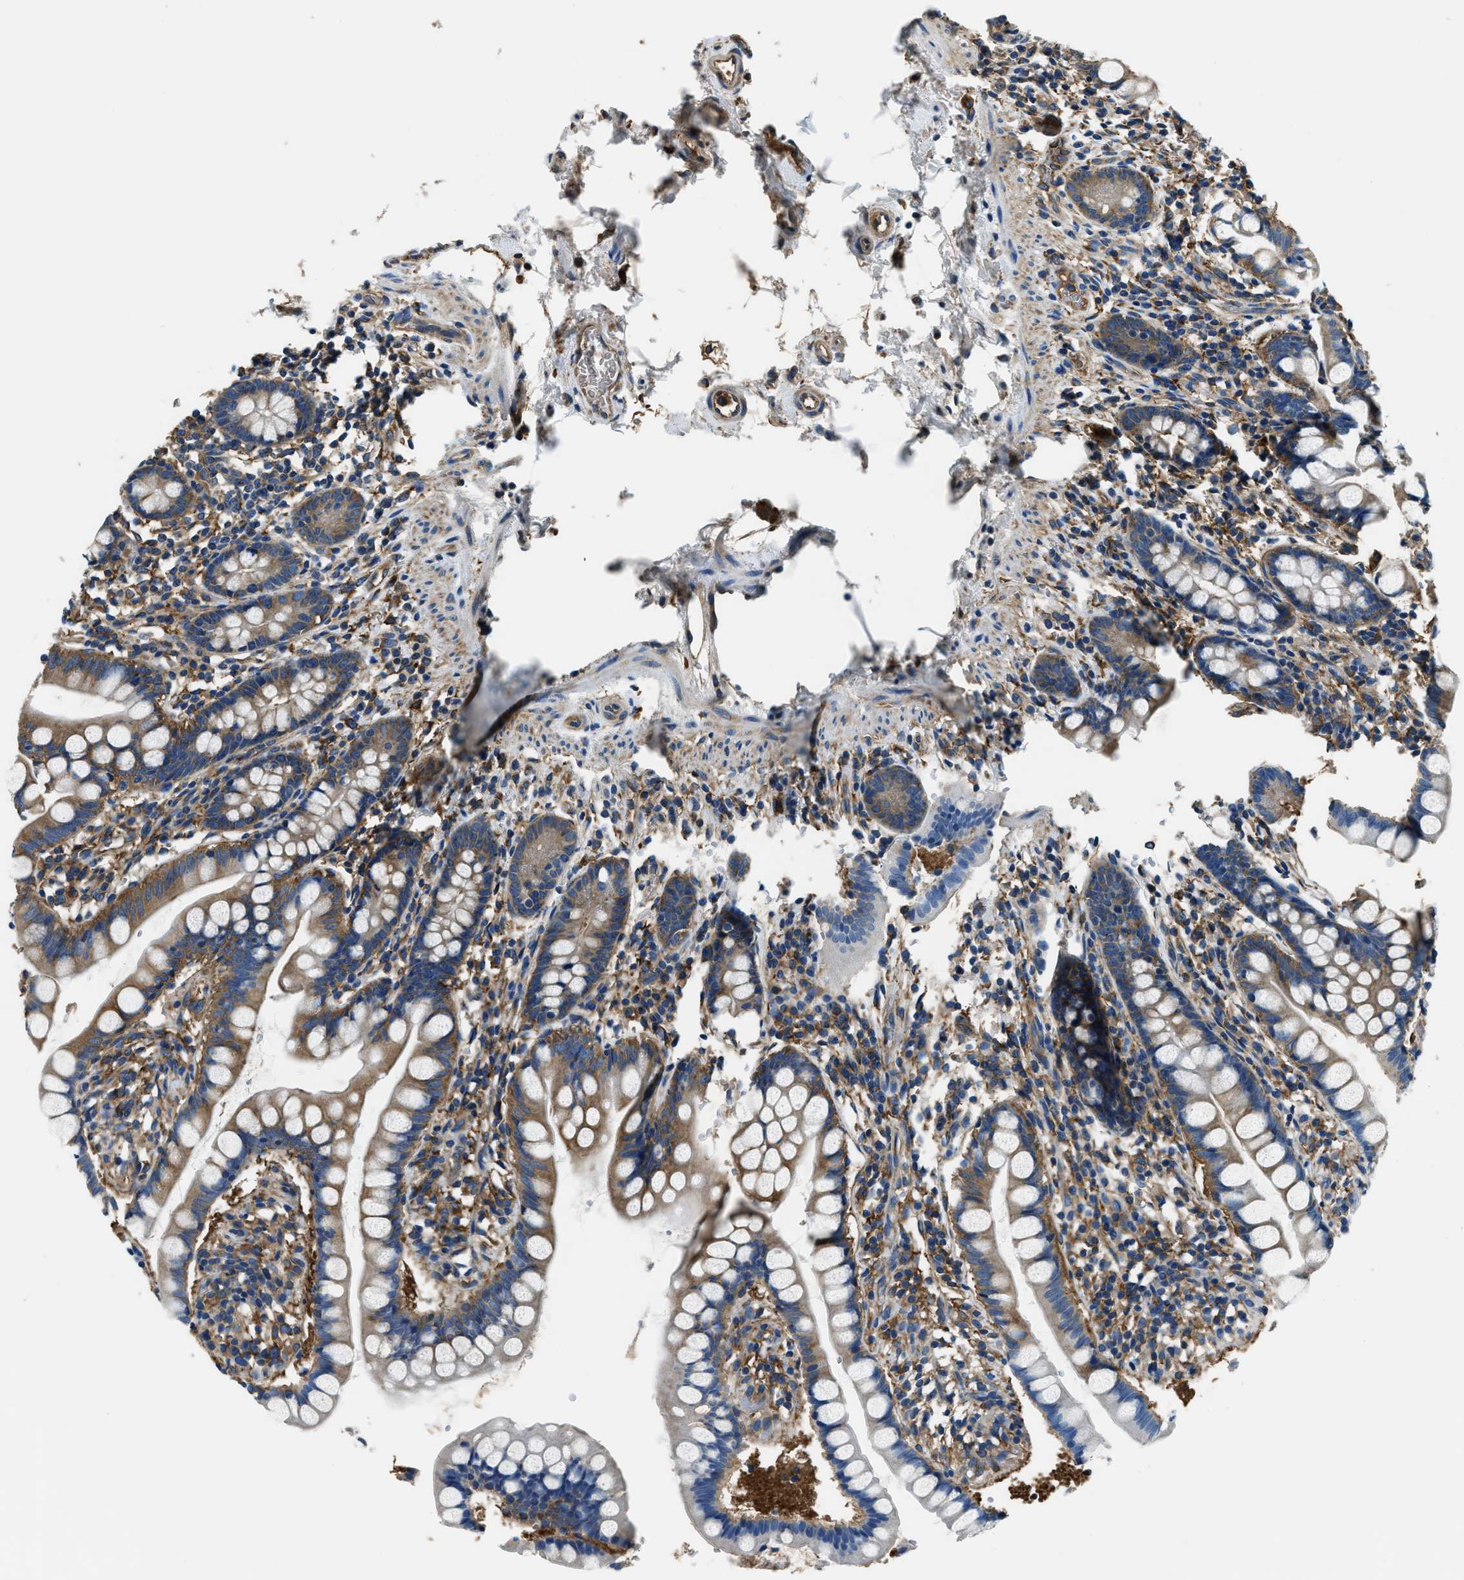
{"staining": {"intensity": "moderate", "quantity": "25%-75%", "location": "cytoplasmic/membranous"}, "tissue": "small intestine", "cell_type": "Glandular cells", "image_type": "normal", "snomed": [{"axis": "morphology", "description": "Normal tissue, NOS"}, {"axis": "topography", "description": "Small intestine"}], "caption": "Immunohistochemistry of unremarkable small intestine shows medium levels of moderate cytoplasmic/membranous expression in approximately 25%-75% of glandular cells.", "gene": "EEA1", "patient": {"sex": "female", "age": 84}}